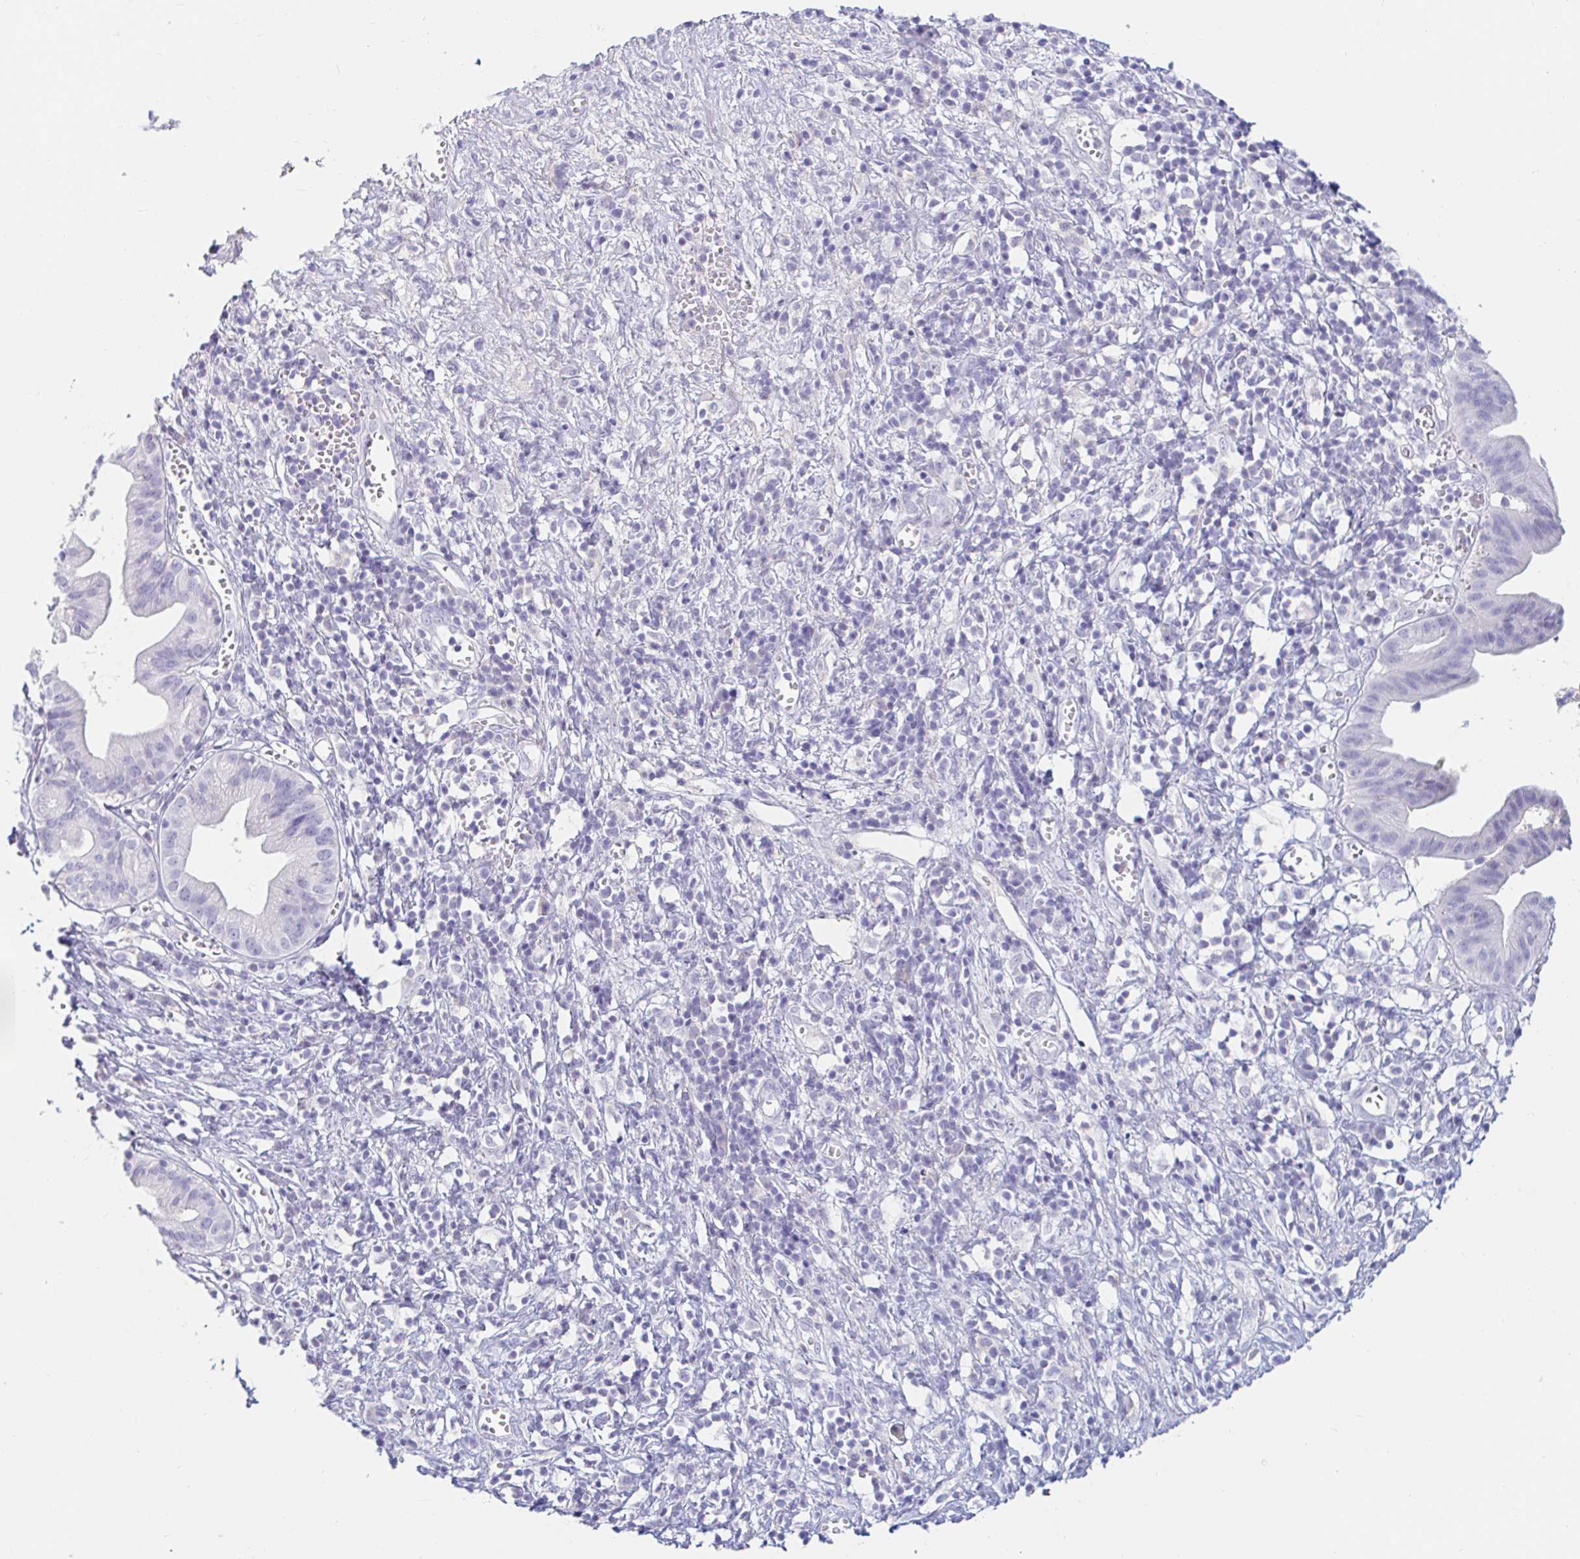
{"staining": {"intensity": "negative", "quantity": "none", "location": "none"}, "tissue": "pancreatic cancer", "cell_type": "Tumor cells", "image_type": "cancer", "snomed": [{"axis": "morphology", "description": "Adenocarcinoma, NOS"}, {"axis": "topography", "description": "Pancreas"}], "caption": "Histopathology image shows no significant protein staining in tumor cells of pancreatic cancer (adenocarcinoma).", "gene": "TEX44", "patient": {"sex": "female", "age": 73}}